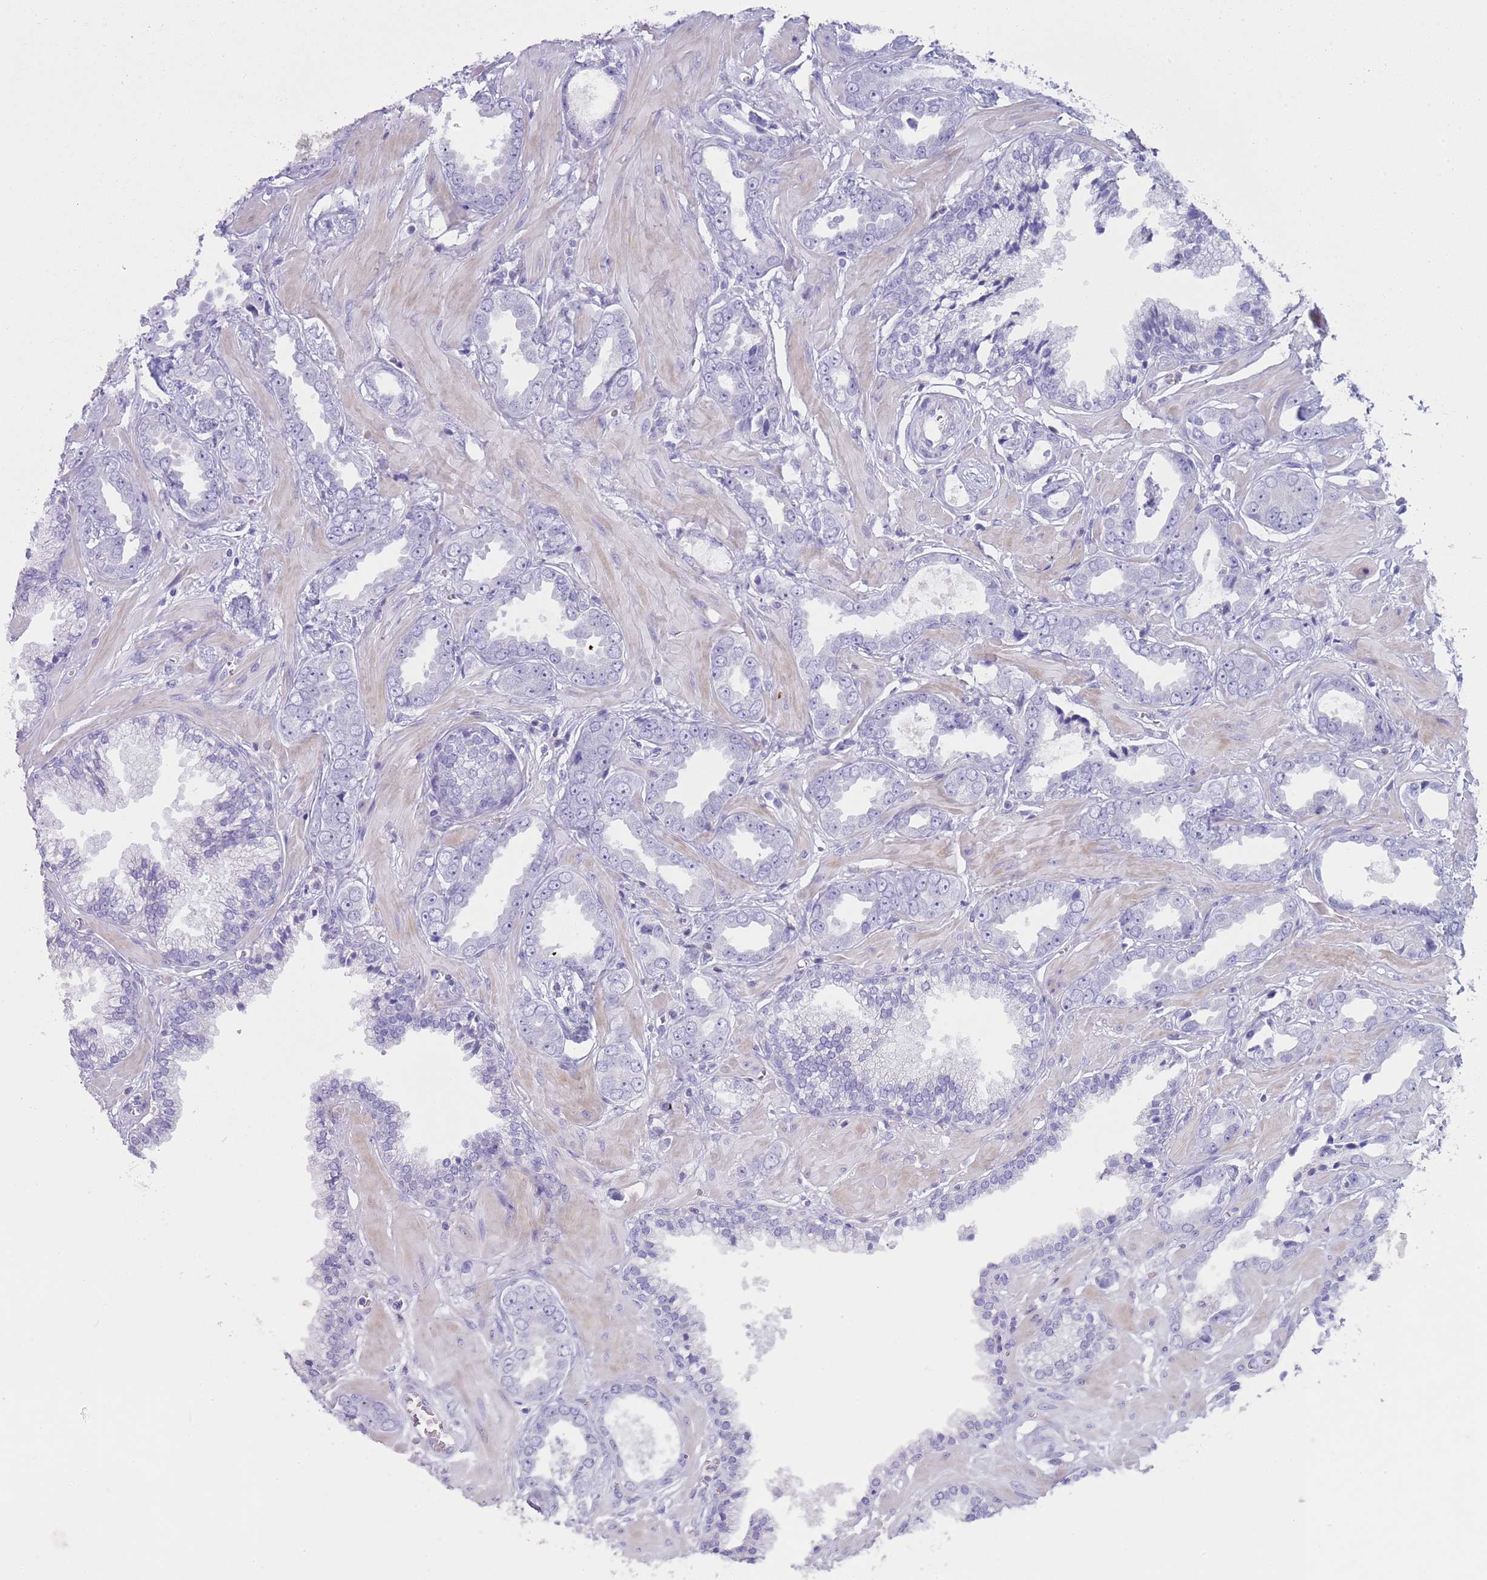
{"staining": {"intensity": "negative", "quantity": "none", "location": "none"}, "tissue": "prostate cancer", "cell_type": "Tumor cells", "image_type": "cancer", "snomed": [{"axis": "morphology", "description": "Adenocarcinoma, Low grade"}, {"axis": "topography", "description": "Prostate"}], "caption": "High power microscopy photomicrograph of an immunohistochemistry histopathology image of prostate adenocarcinoma (low-grade), revealing no significant staining in tumor cells. (DAB IHC, high magnification).", "gene": "NBPF20", "patient": {"sex": "male", "age": 60}}